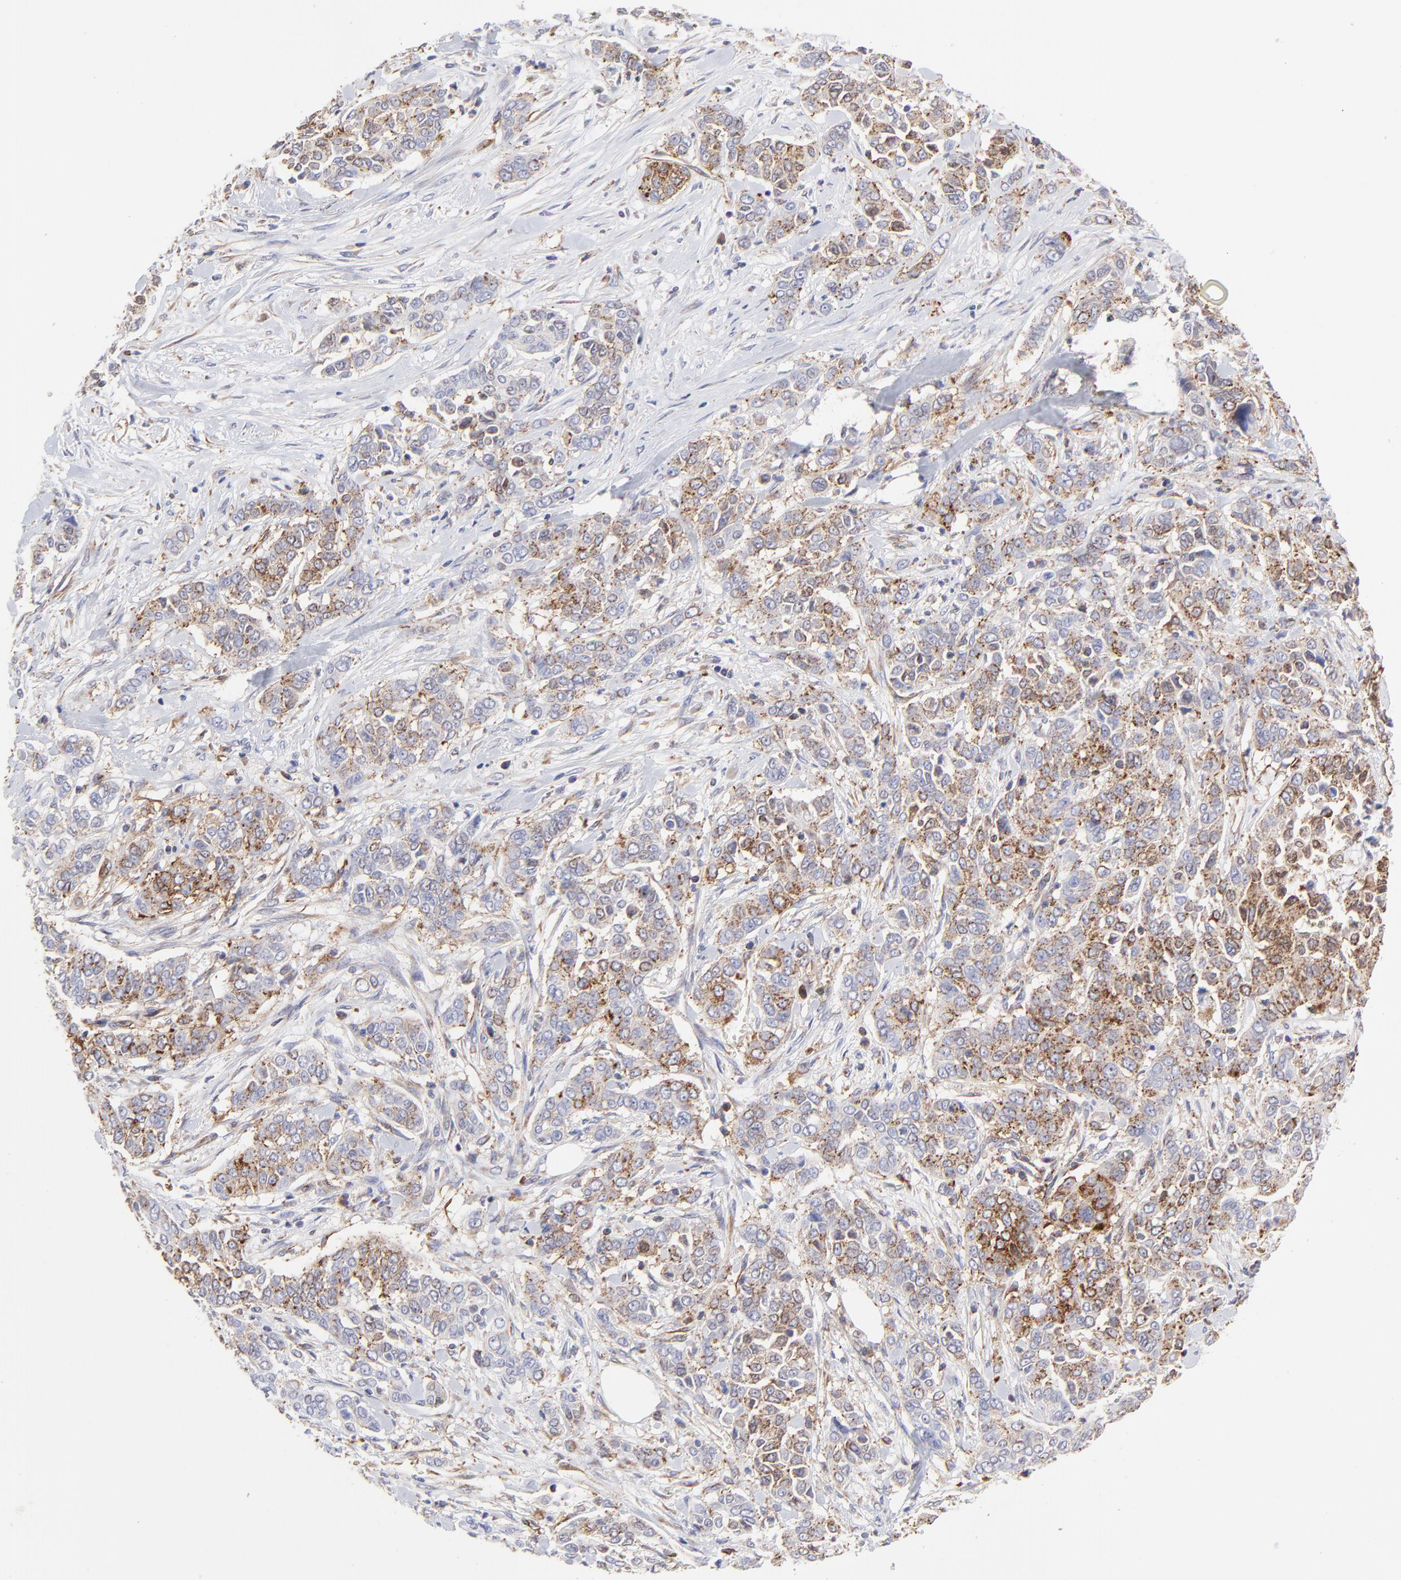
{"staining": {"intensity": "moderate", "quantity": ">75%", "location": "cytoplasmic/membranous"}, "tissue": "pancreatic cancer", "cell_type": "Tumor cells", "image_type": "cancer", "snomed": [{"axis": "morphology", "description": "Adenocarcinoma, NOS"}, {"axis": "topography", "description": "Pancreas"}], "caption": "Immunohistochemistry (IHC) photomicrograph of pancreatic adenocarcinoma stained for a protein (brown), which displays medium levels of moderate cytoplasmic/membranous positivity in approximately >75% of tumor cells.", "gene": "COX8C", "patient": {"sex": "female", "age": 52}}